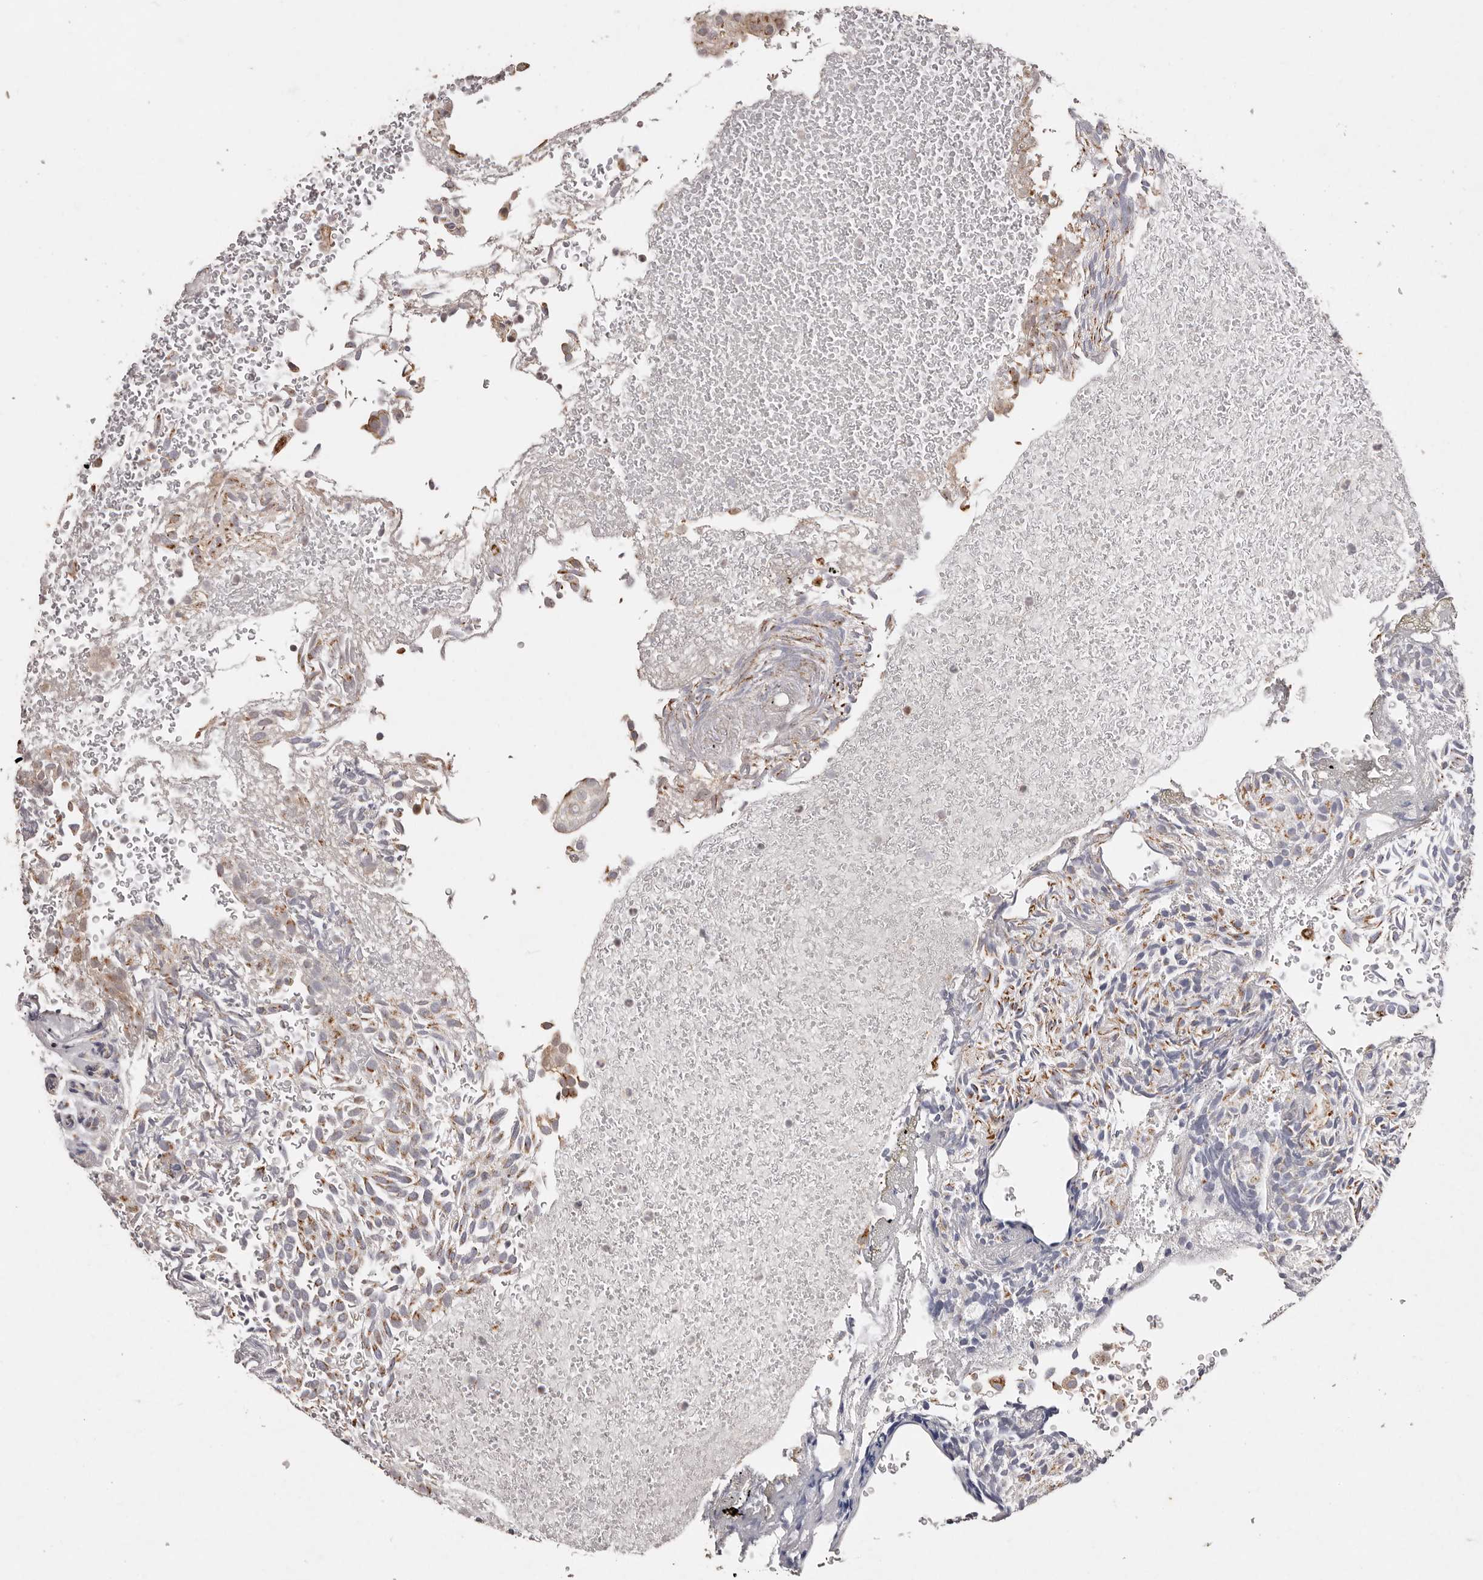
{"staining": {"intensity": "moderate", "quantity": "<25%", "location": "cytoplasmic/membranous"}, "tissue": "urothelial cancer", "cell_type": "Tumor cells", "image_type": "cancer", "snomed": [{"axis": "morphology", "description": "Urothelial carcinoma, Low grade"}, {"axis": "topography", "description": "Urinary bladder"}], "caption": "Protein staining of low-grade urothelial carcinoma tissue demonstrates moderate cytoplasmic/membranous expression in about <25% of tumor cells. (DAB IHC, brown staining for protein, blue staining for nuclei).", "gene": "KLF7", "patient": {"sex": "male", "age": 78}}